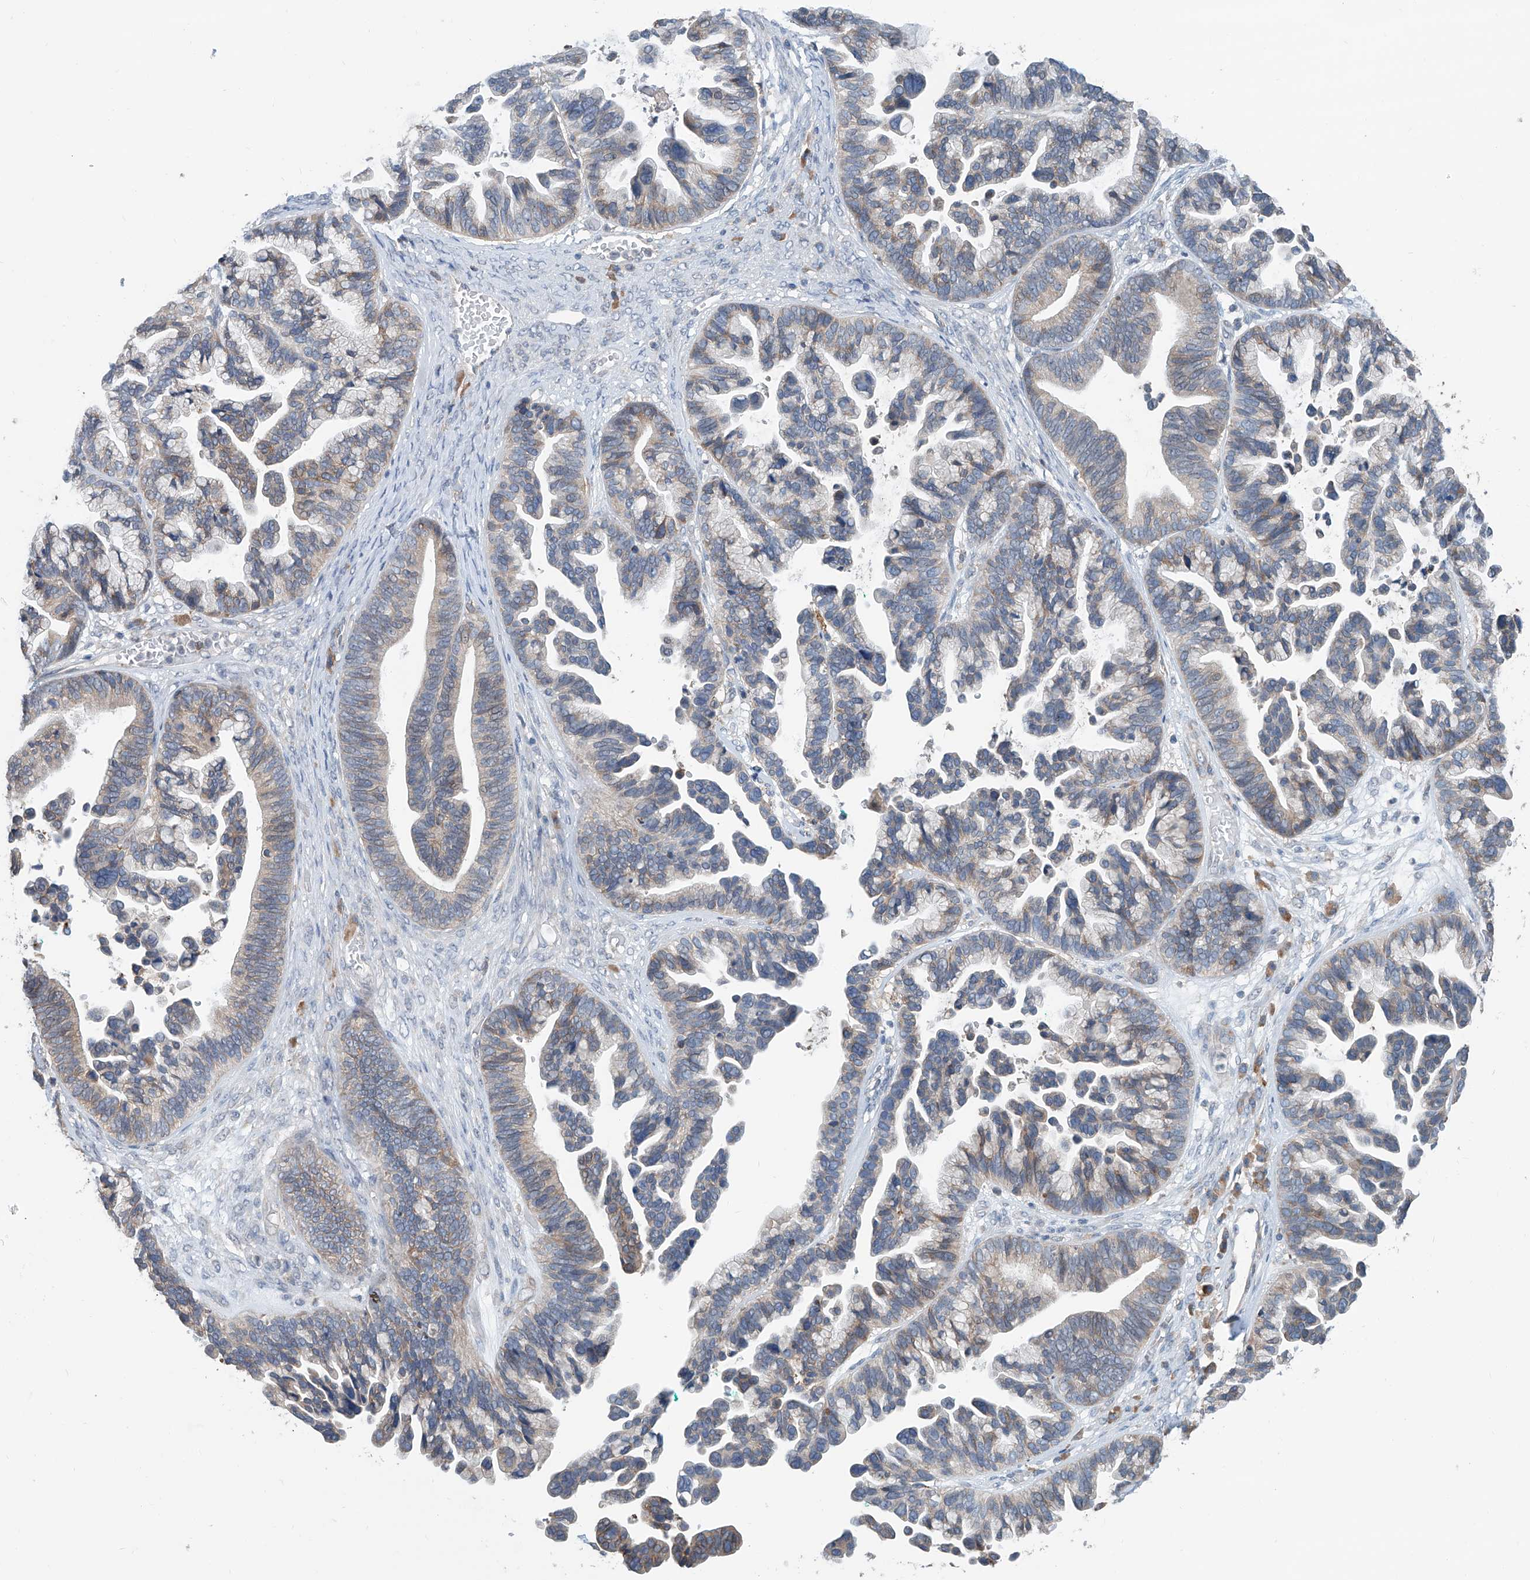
{"staining": {"intensity": "weak", "quantity": "25%-75%", "location": "cytoplasmic/membranous"}, "tissue": "ovarian cancer", "cell_type": "Tumor cells", "image_type": "cancer", "snomed": [{"axis": "morphology", "description": "Cystadenocarcinoma, serous, NOS"}, {"axis": "topography", "description": "Ovary"}], "caption": "This image reveals serous cystadenocarcinoma (ovarian) stained with immunohistochemistry to label a protein in brown. The cytoplasmic/membranous of tumor cells show weak positivity for the protein. Nuclei are counter-stained blue.", "gene": "KCNK10", "patient": {"sex": "female", "age": 56}}